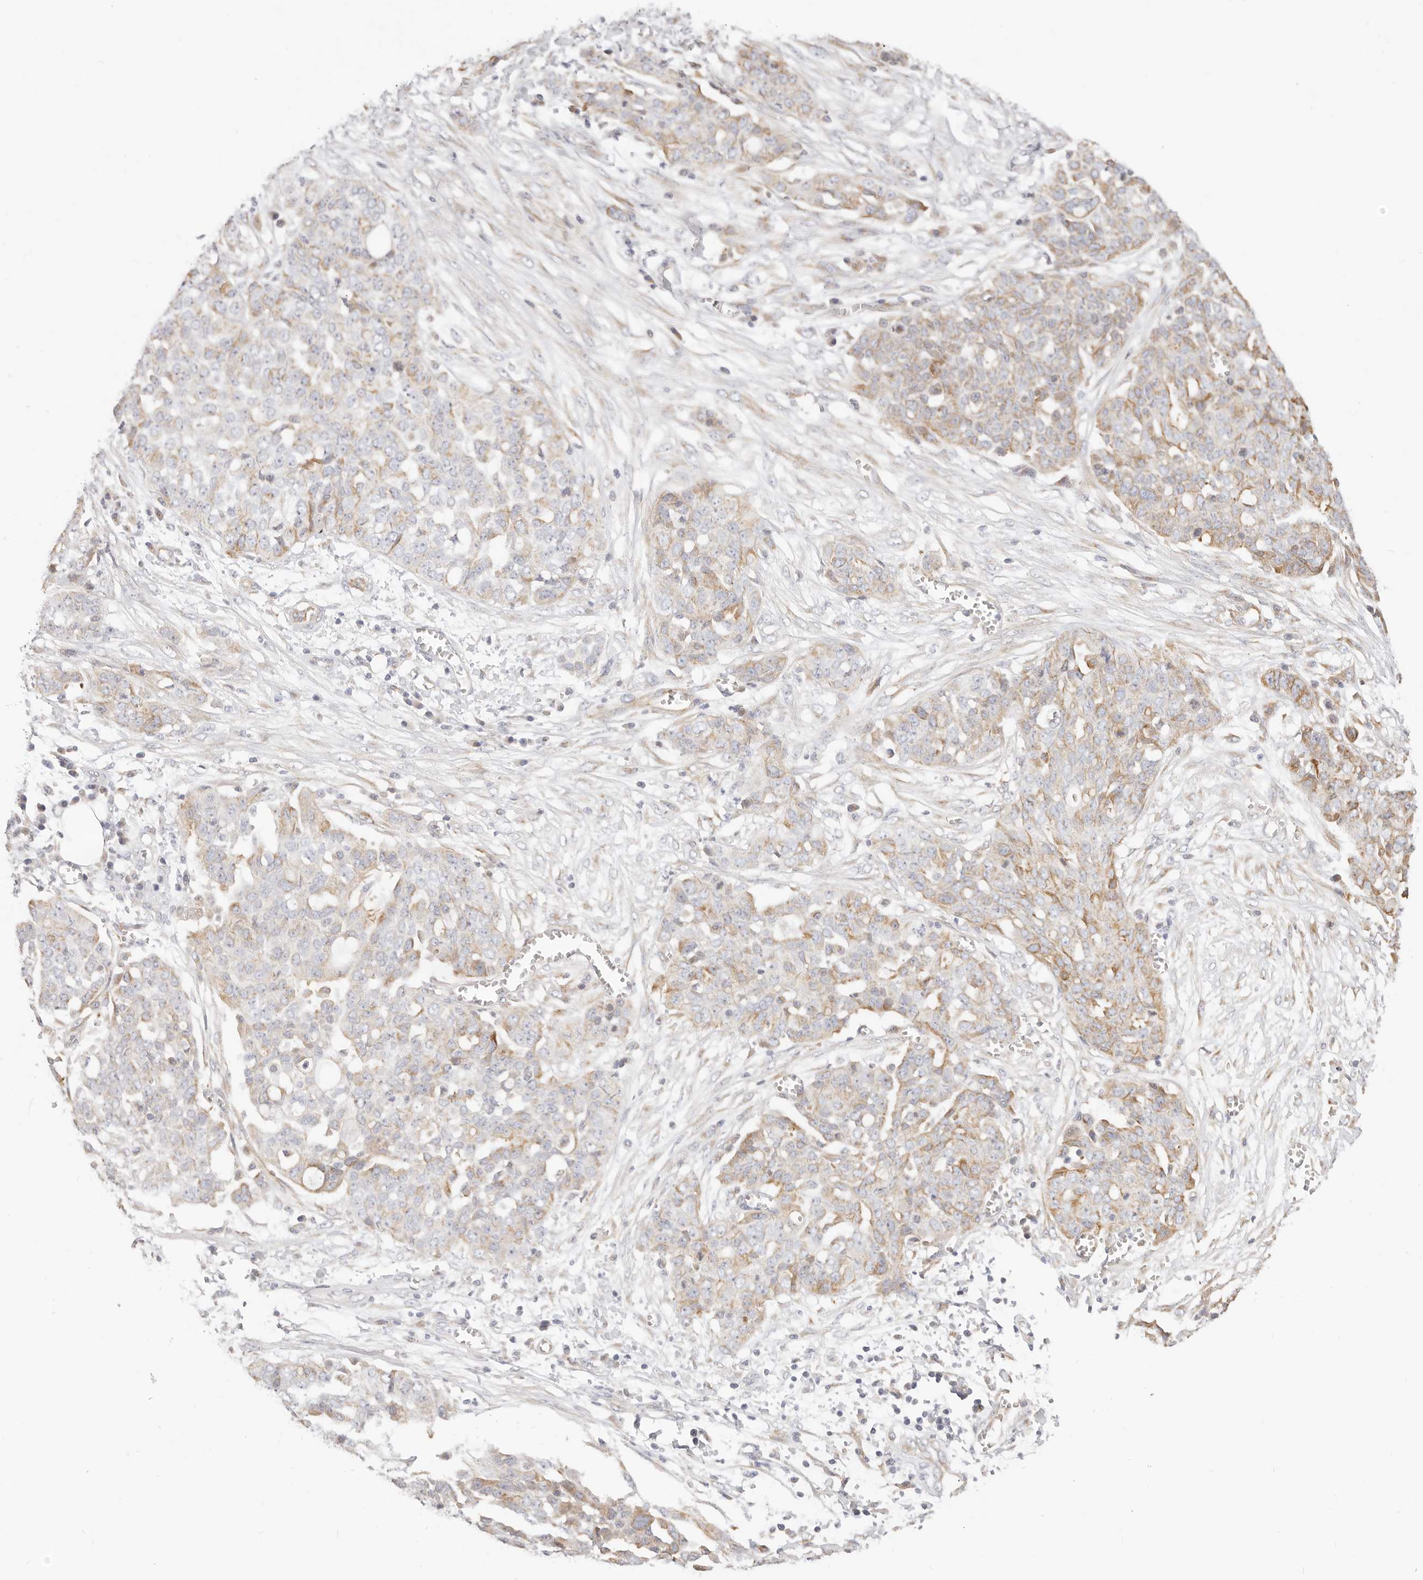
{"staining": {"intensity": "moderate", "quantity": "<25%", "location": "cytoplasmic/membranous"}, "tissue": "ovarian cancer", "cell_type": "Tumor cells", "image_type": "cancer", "snomed": [{"axis": "morphology", "description": "Cystadenocarcinoma, serous, NOS"}, {"axis": "topography", "description": "Soft tissue"}, {"axis": "topography", "description": "Ovary"}], "caption": "Protein staining of ovarian cancer tissue demonstrates moderate cytoplasmic/membranous expression in about <25% of tumor cells. (DAB (3,3'-diaminobenzidine) = brown stain, brightfield microscopy at high magnification).", "gene": "DTNBP1", "patient": {"sex": "female", "age": 57}}